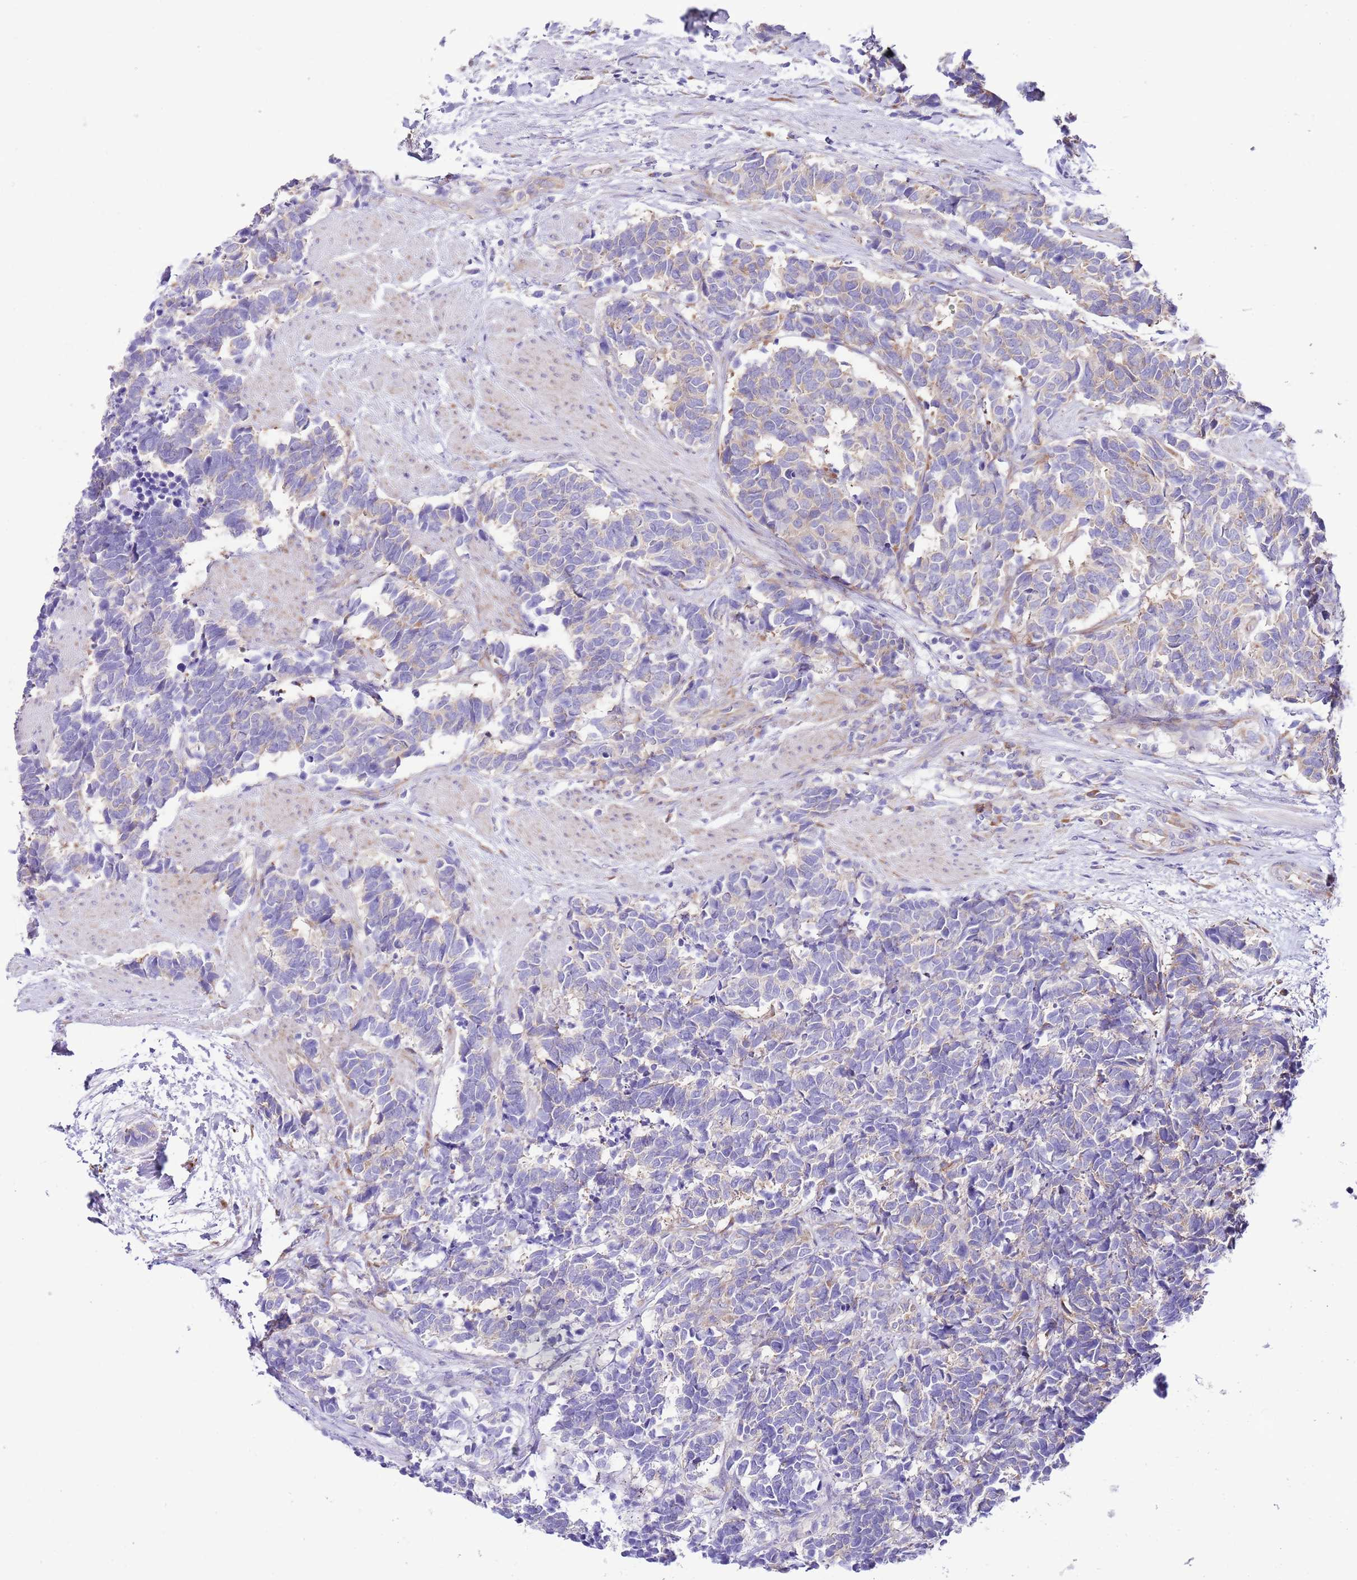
{"staining": {"intensity": "weak", "quantity": "<25%", "location": "cytoplasmic/membranous"}, "tissue": "carcinoid", "cell_type": "Tumor cells", "image_type": "cancer", "snomed": [{"axis": "morphology", "description": "Carcinoma, NOS"}, {"axis": "morphology", "description": "Carcinoid, malignant, NOS"}, {"axis": "topography", "description": "Prostate"}], "caption": "Image shows no significant protein positivity in tumor cells of carcinoma.", "gene": "RPS10", "patient": {"sex": "male", "age": 57}}